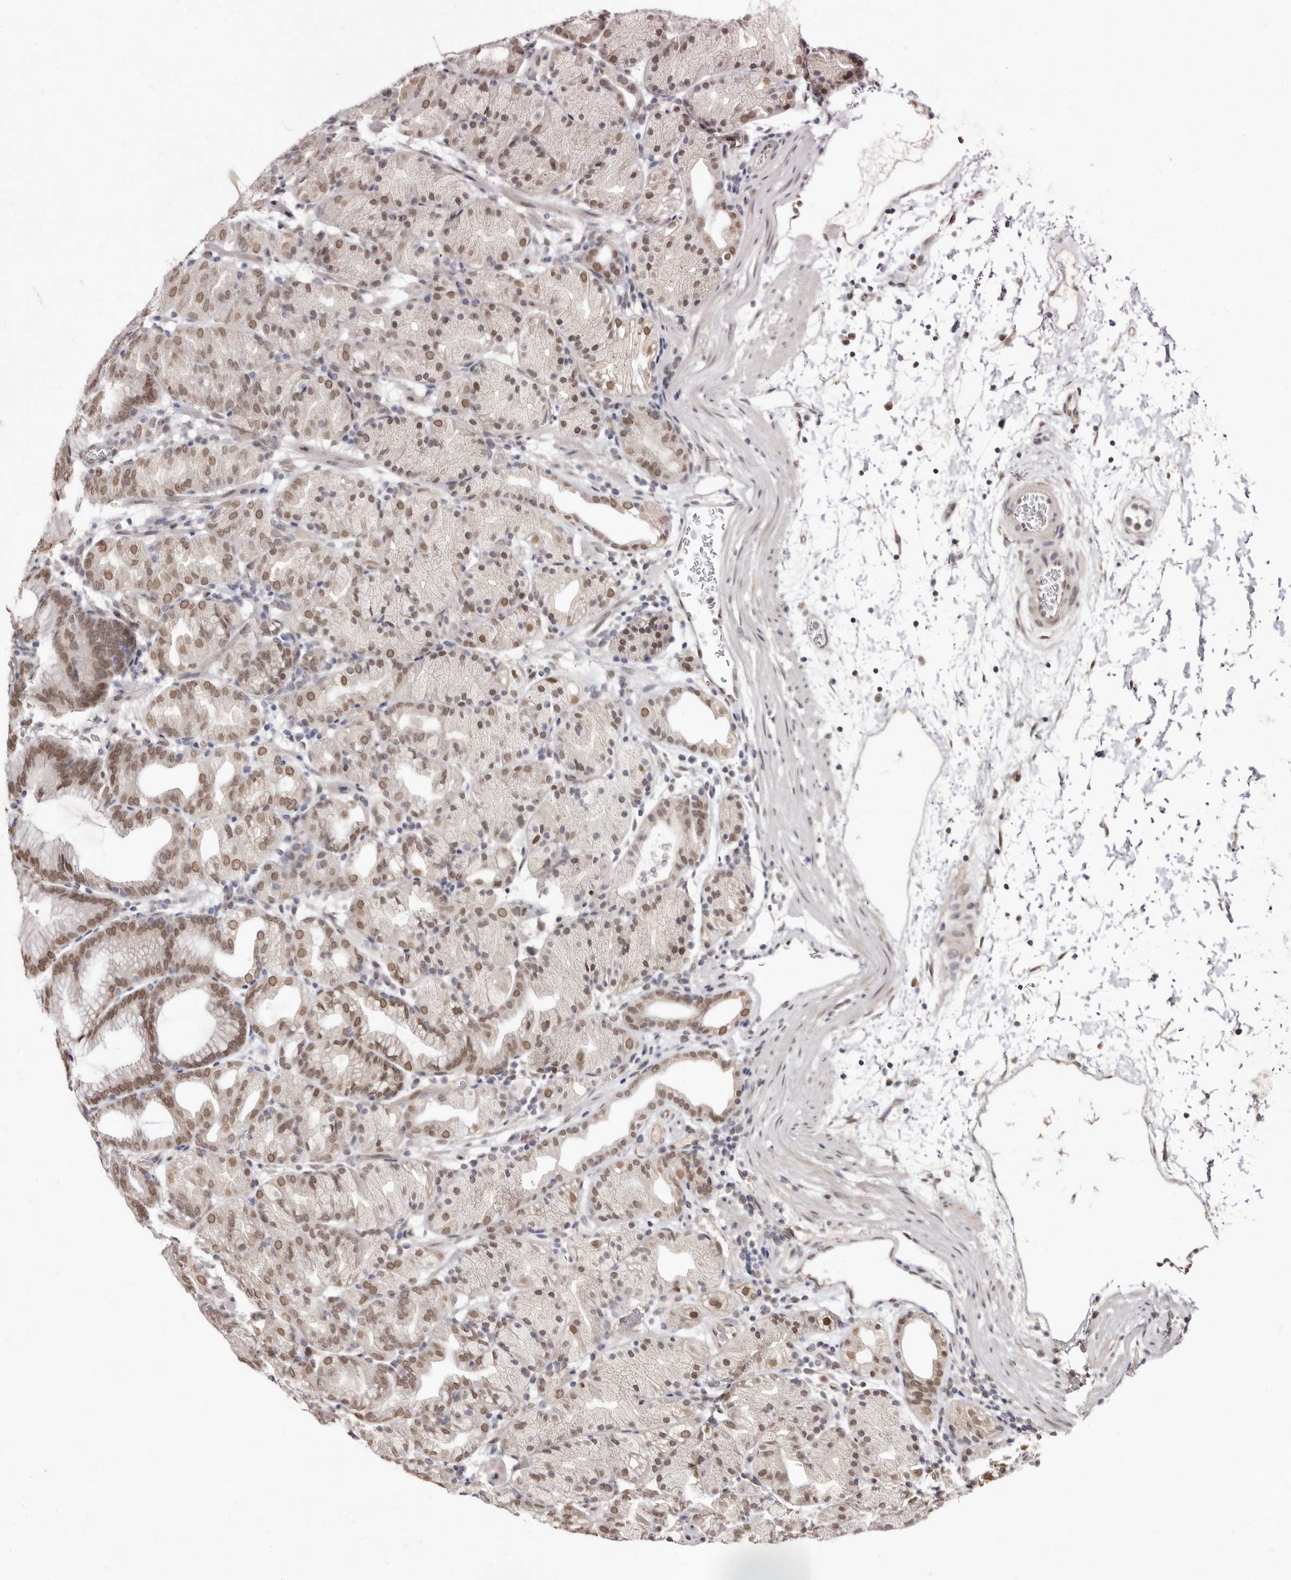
{"staining": {"intensity": "moderate", "quantity": ">75%", "location": "nuclear"}, "tissue": "stomach", "cell_type": "Glandular cells", "image_type": "normal", "snomed": [{"axis": "morphology", "description": "Normal tissue, NOS"}, {"axis": "topography", "description": "Stomach, upper"}], "caption": "Normal stomach reveals moderate nuclear expression in approximately >75% of glandular cells (brown staining indicates protein expression, while blue staining denotes nuclei)..", "gene": "LCORL", "patient": {"sex": "male", "age": 48}}